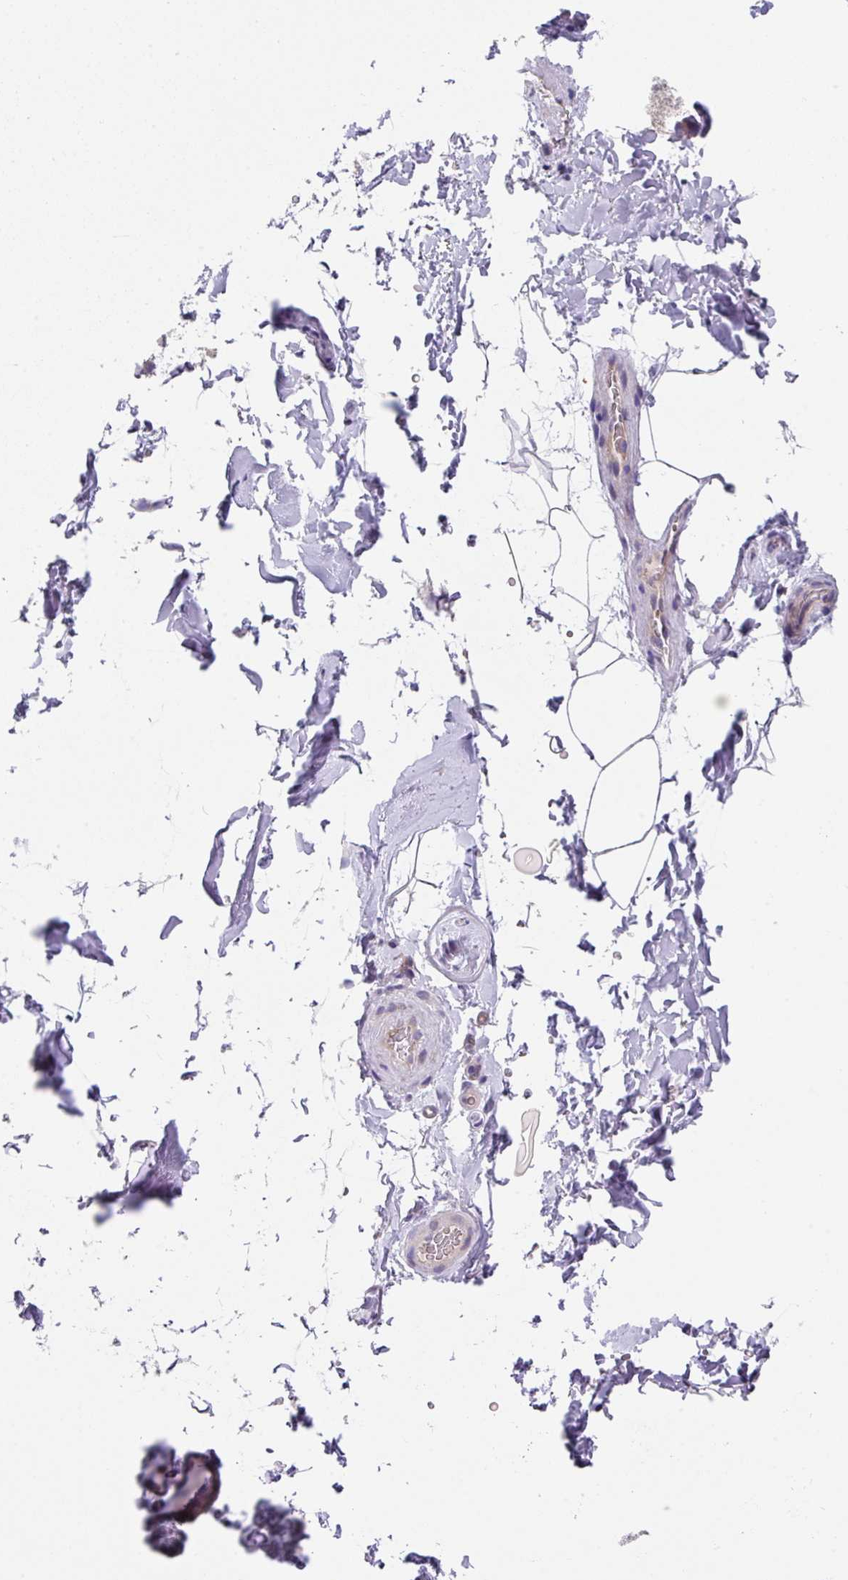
{"staining": {"intensity": "negative", "quantity": "none", "location": "none"}, "tissue": "adipose tissue", "cell_type": "Adipocytes", "image_type": "normal", "snomed": [{"axis": "morphology", "description": "Normal tissue, NOS"}, {"axis": "topography", "description": "Vascular tissue"}, {"axis": "topography", "description": "Peripheral nerve tissue"}], "caption": "There is no significant positivity in adipocytes of adipose tissue. (DAB (3,3'-diaminobenzidine) immunohistochemistry (IHC), high magnification).", "gene": "EIF4B", "patient": {"sex": "male", "age": 41}}